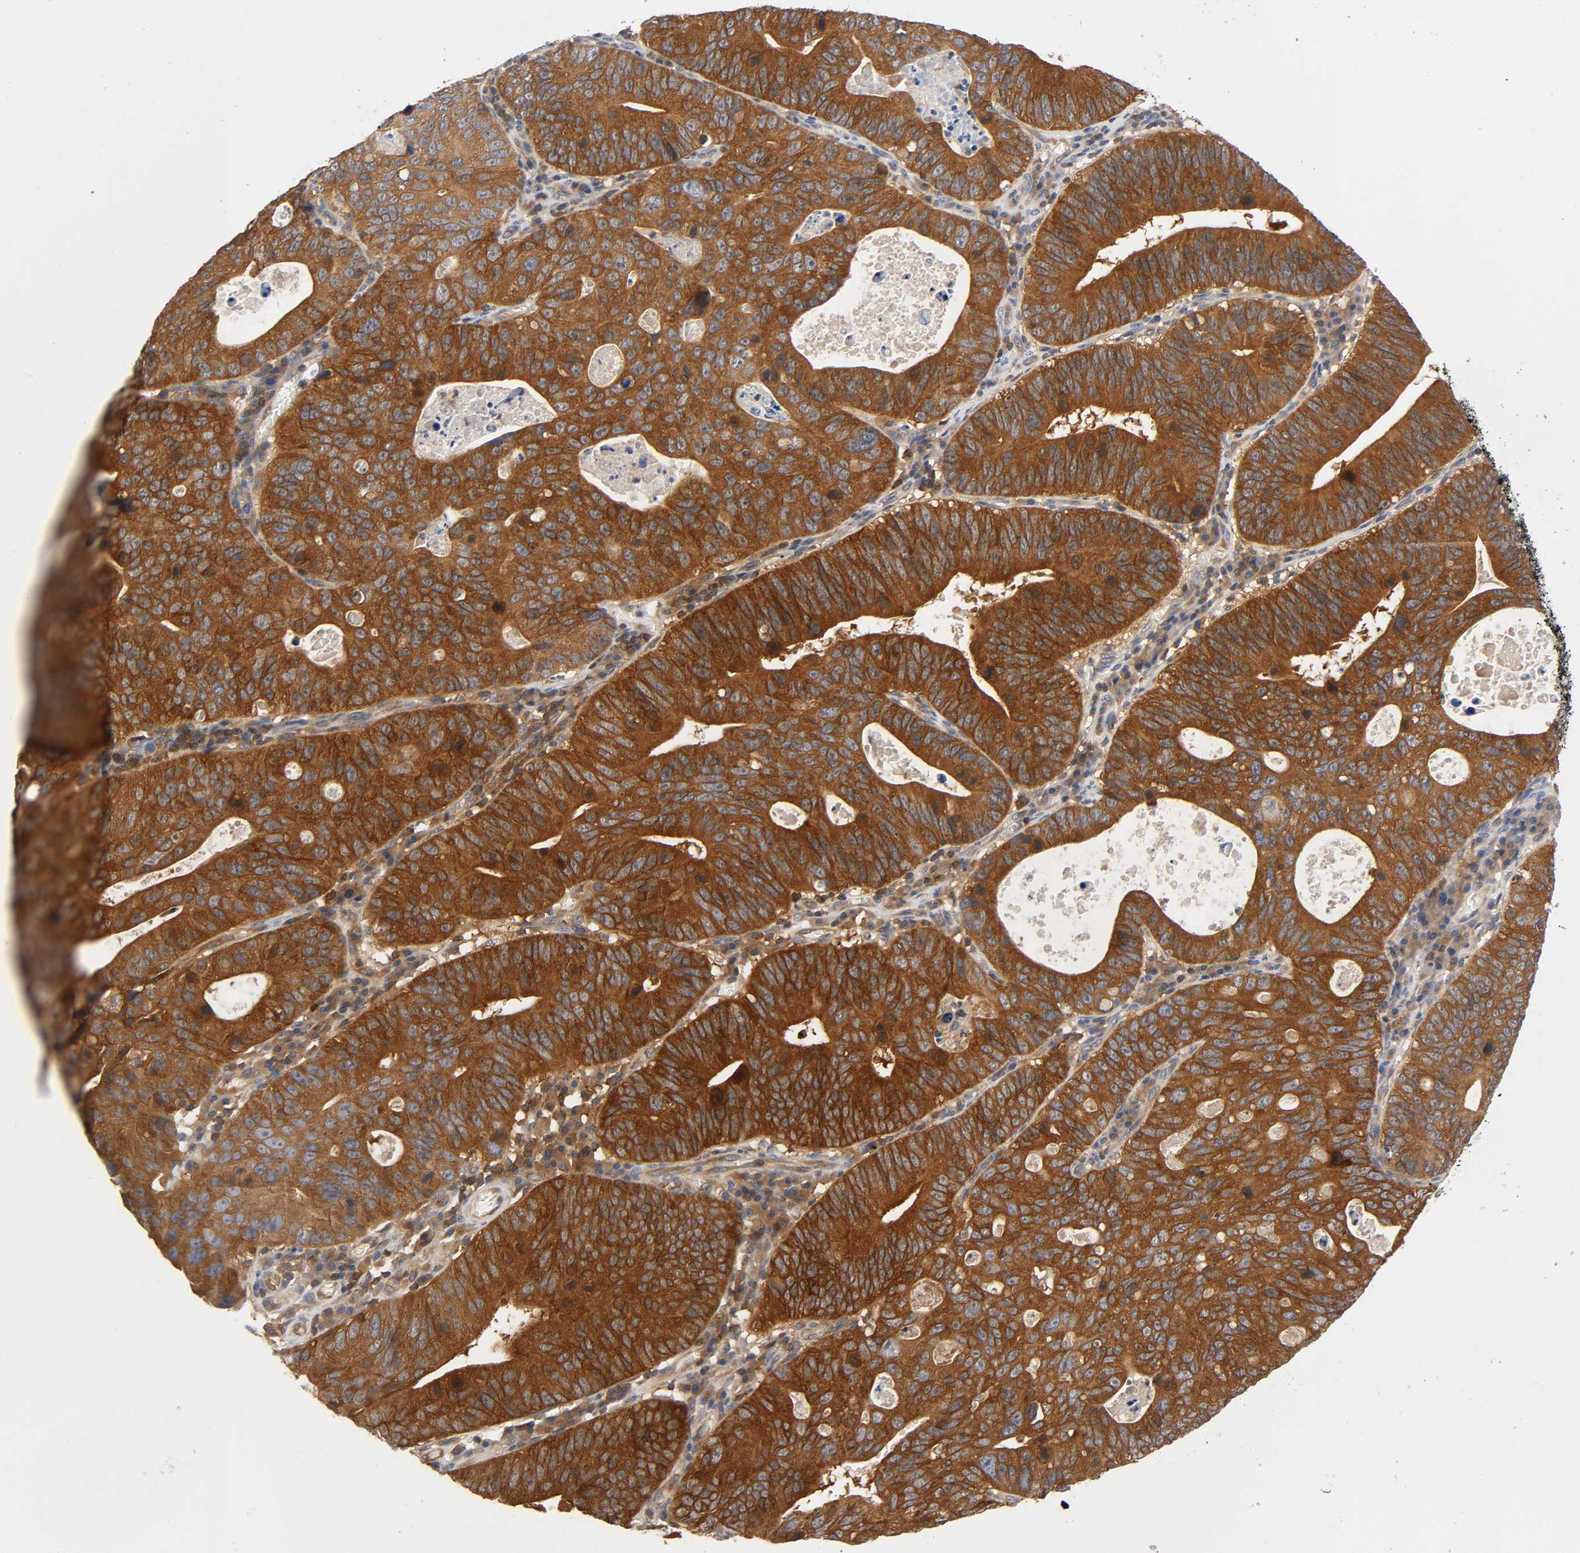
{"staining": {"intensity": "strong", "quantity": ">75%", "location": "cytoplasmic/membranous"}, "tissue": "stomach cancer", "cell_type": "Tumor cells", "image_type": "cancer", "snomed": [{"axis": "morphology", "description": "Adenocarcinoma, NOS"}, {"axis": "topography", "description": "Stomach"}], "caption": "Immunohistochemical staining of human adenocarcinoma (stomach) demonstrates high levels of strong cytoplasmic/membranous protein expression in about >75% of tumor cells.", "gene": "PRKAB1", "patient": {"sex": "male", "age": 59}}